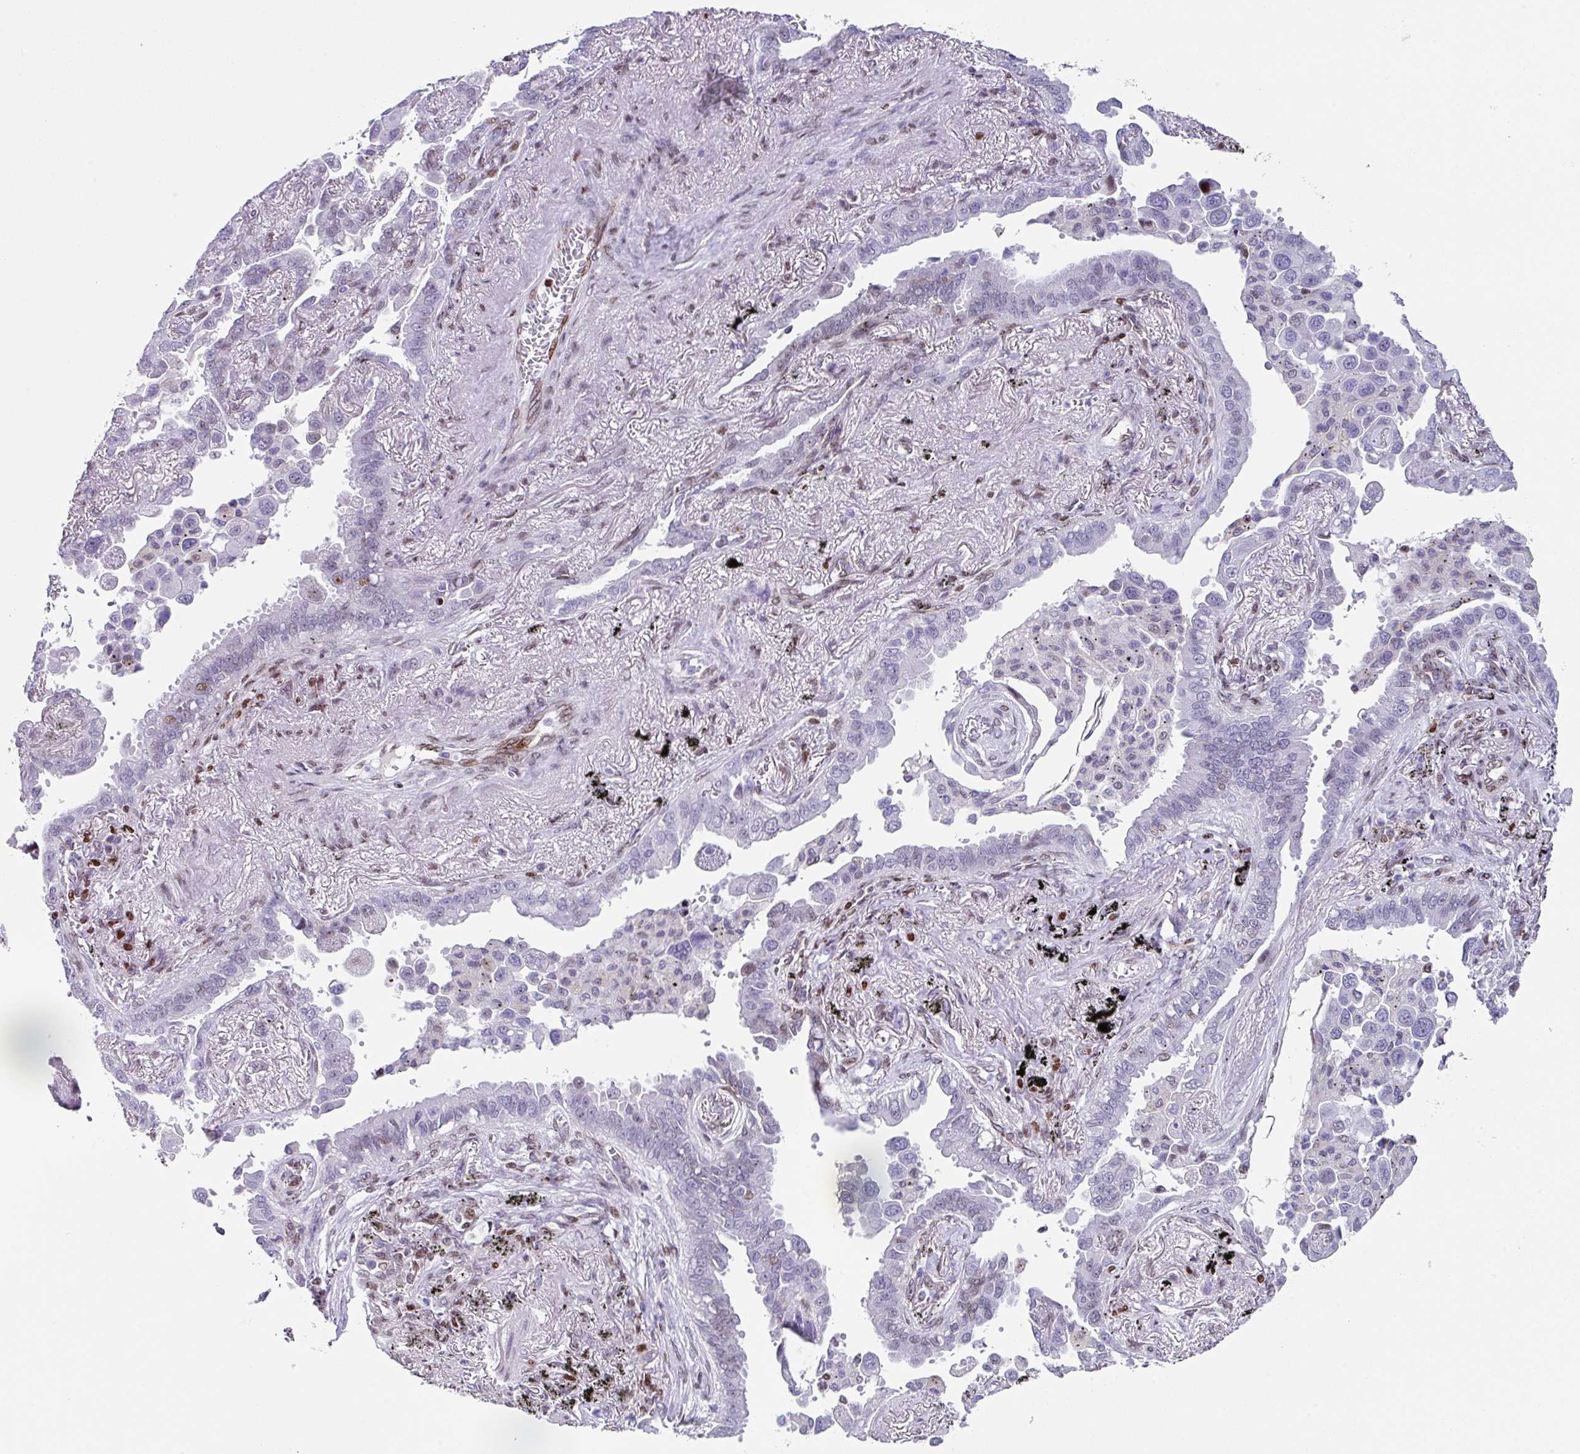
{"staining": {"intensity": "weak", "quantity": "25%-75%", "location": "nuclear"}, "tissue": "lung cancer", "cell_type": "Tumor cells", "image_type": "cancer", "snomed": [{"axis": "morphology", "description": "Adenocarcinoma, NOS"}, {"axis": "topography", "description": "Lung"}], "caption": "Immunohistochemistry (IHC) histopathology image of neoplastic tissue: human lung cancer stained using immunohistochemistry (IHC) exhibits low levels of weak protein expression localized specifically in the nuclear of tumor cells, appearing as a nuclear brown color.", "gene": "TCF3", "patient": {"sex": "male", "age": 67}}